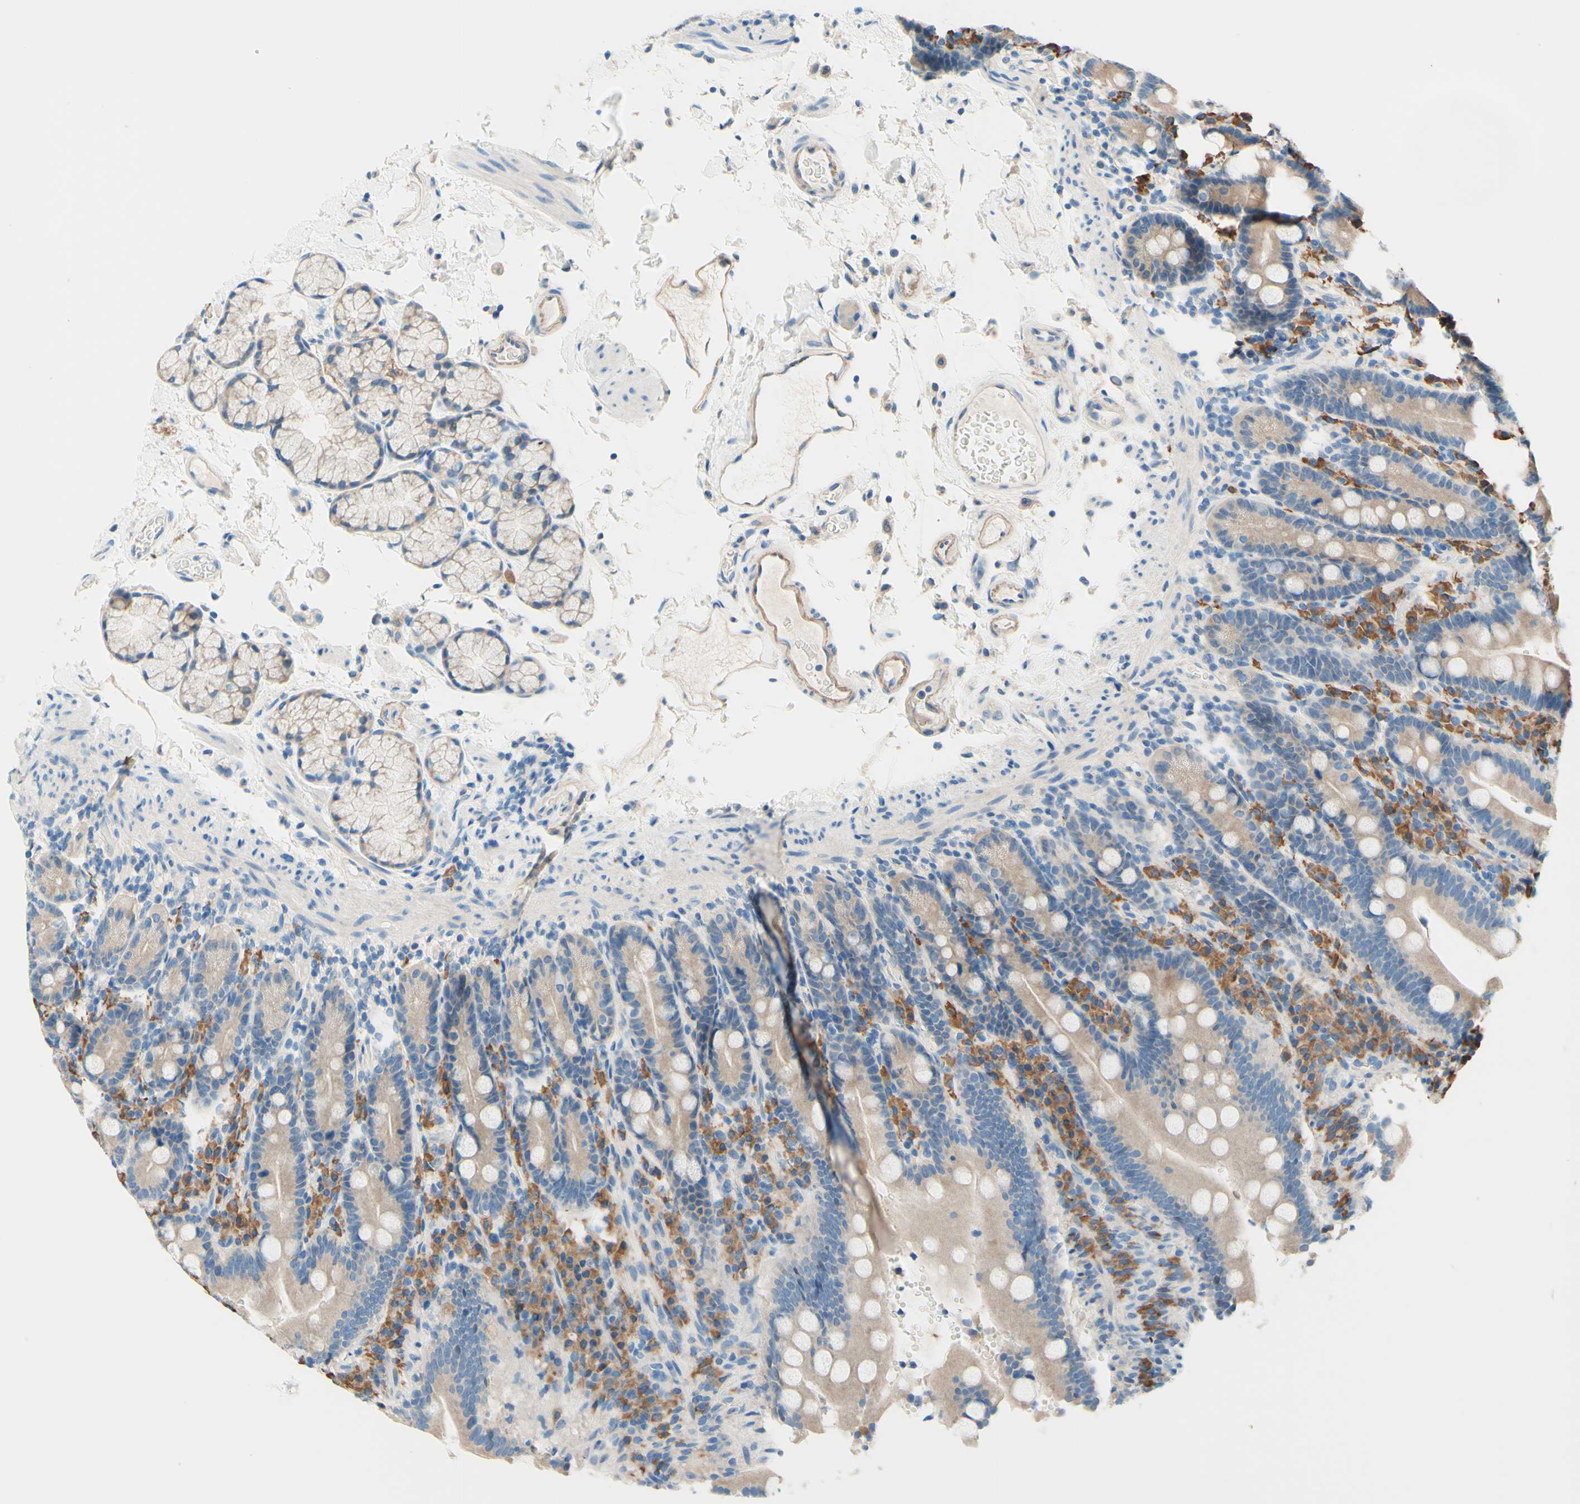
{"staining": {"intensity": "weak", "quantity": ">75%", "location": "cytoplasmic/membranous"}, "tissue": "duodenum", "cell_type": "Glandular cells", "image_type": "normal", "snomed": [{"axis": "morphology", "description": "Normal tissue, NOS"}, {"axis": "topography", "description": "Small intestine, NOS"}], "caption": "Protein expression analysis of benign duodenum exhibits weak cytoplasmic/membranous staining in about >75% of glandular cells.", "gene": "PASD1", "patient": {"sex": "female", "age": 71}}